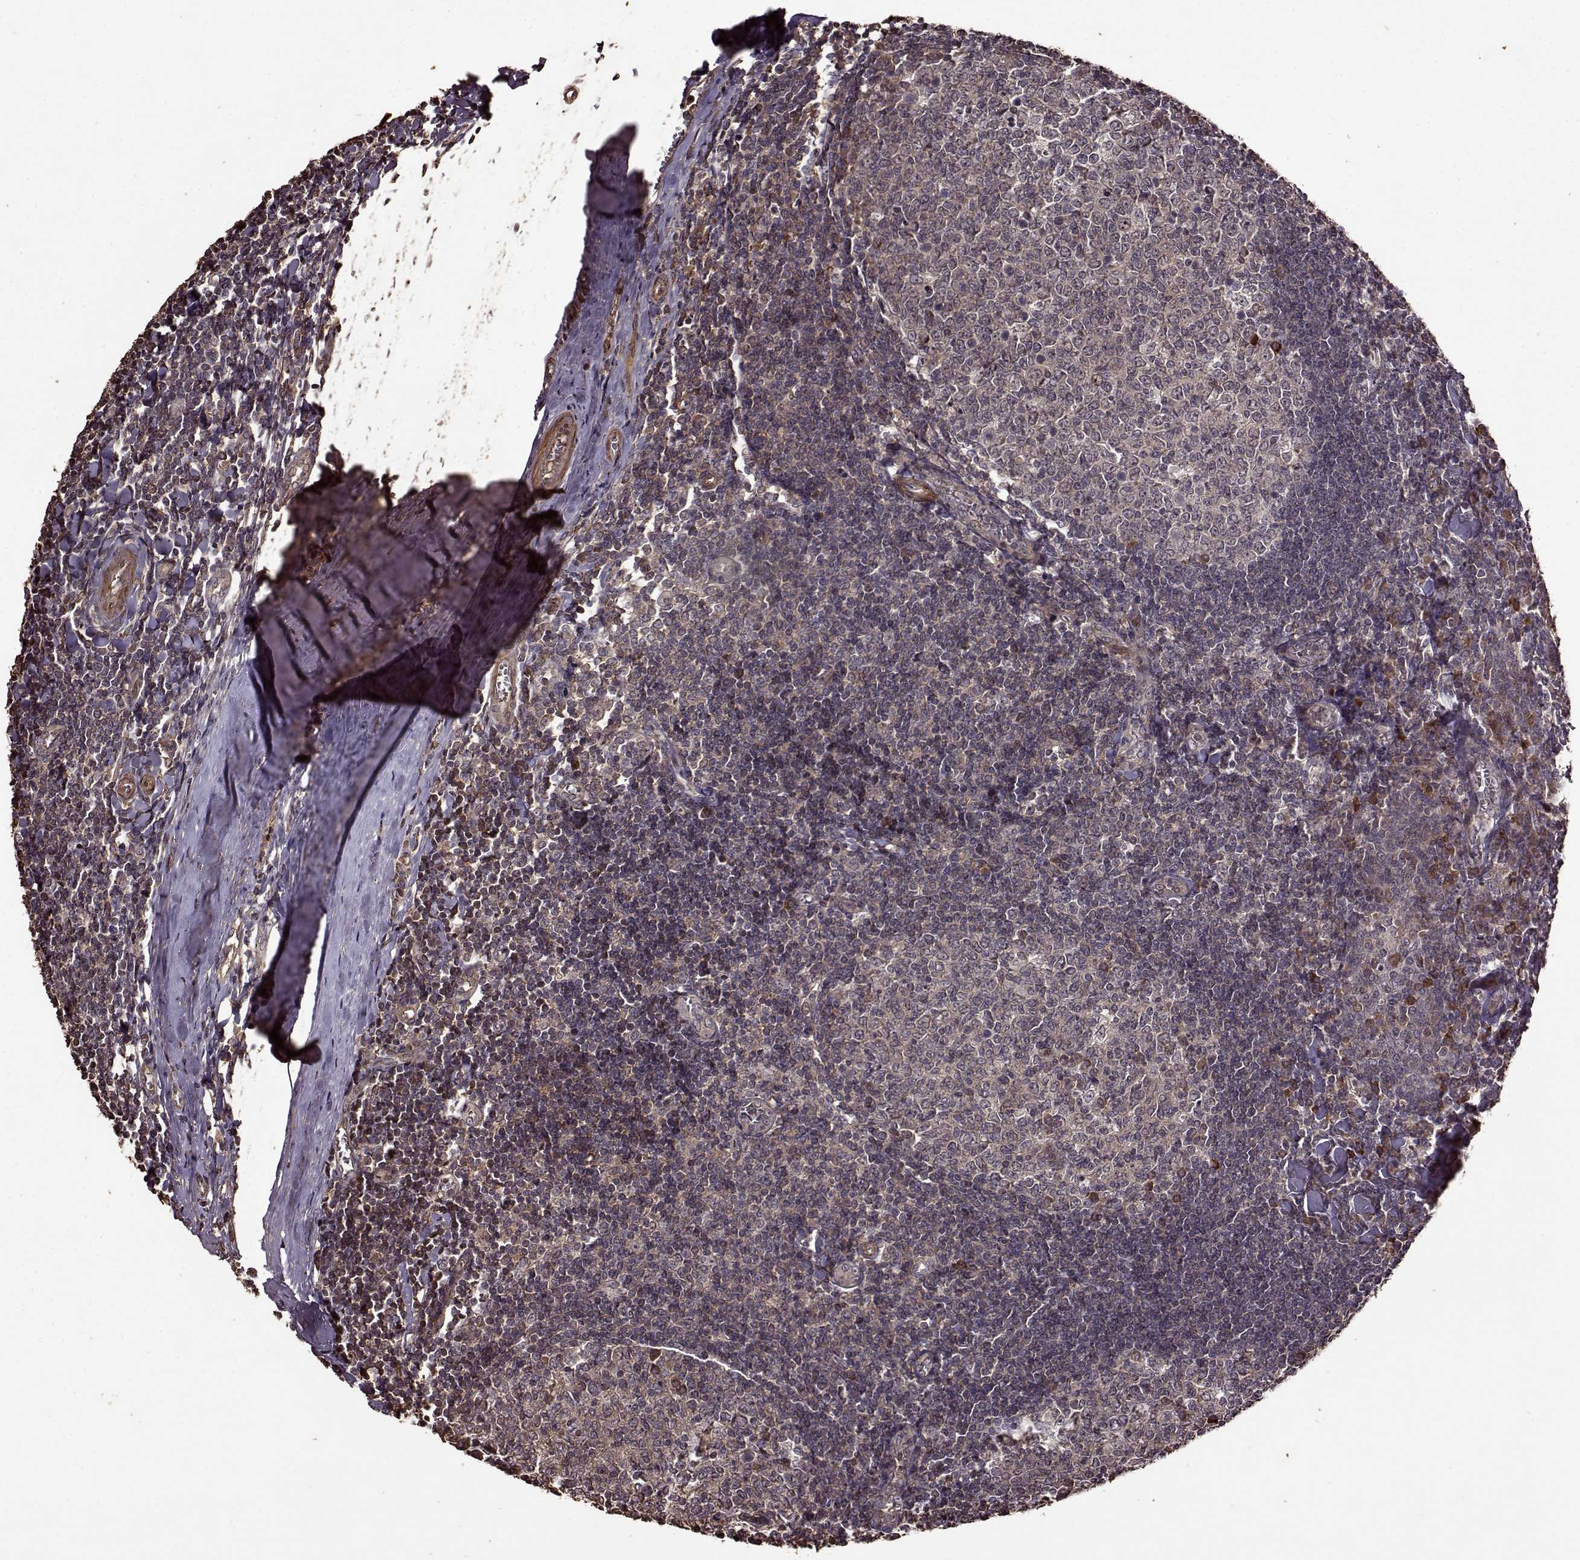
{"staining": {"intensity": "moderate", "quantity": "<25%", "location": "cytoplasmic/membranous"}, "tissue": "tonsil", "cell_type": "Germinal center cells", "image_type": "normal", "snomed": [{"axis": "morphology", "description": "Normal tissue, NOS"}, {"axis": "topography", "description": "Tonsil"}], "caption": "Moderate cytoplasmic/membranous staining for a protein is appreciated in approximately <25% of germinal center cells of unremarkable tonsil using IHC.", "gene": "FBXW11", "patient": {"sex": "female", "age": 12}}